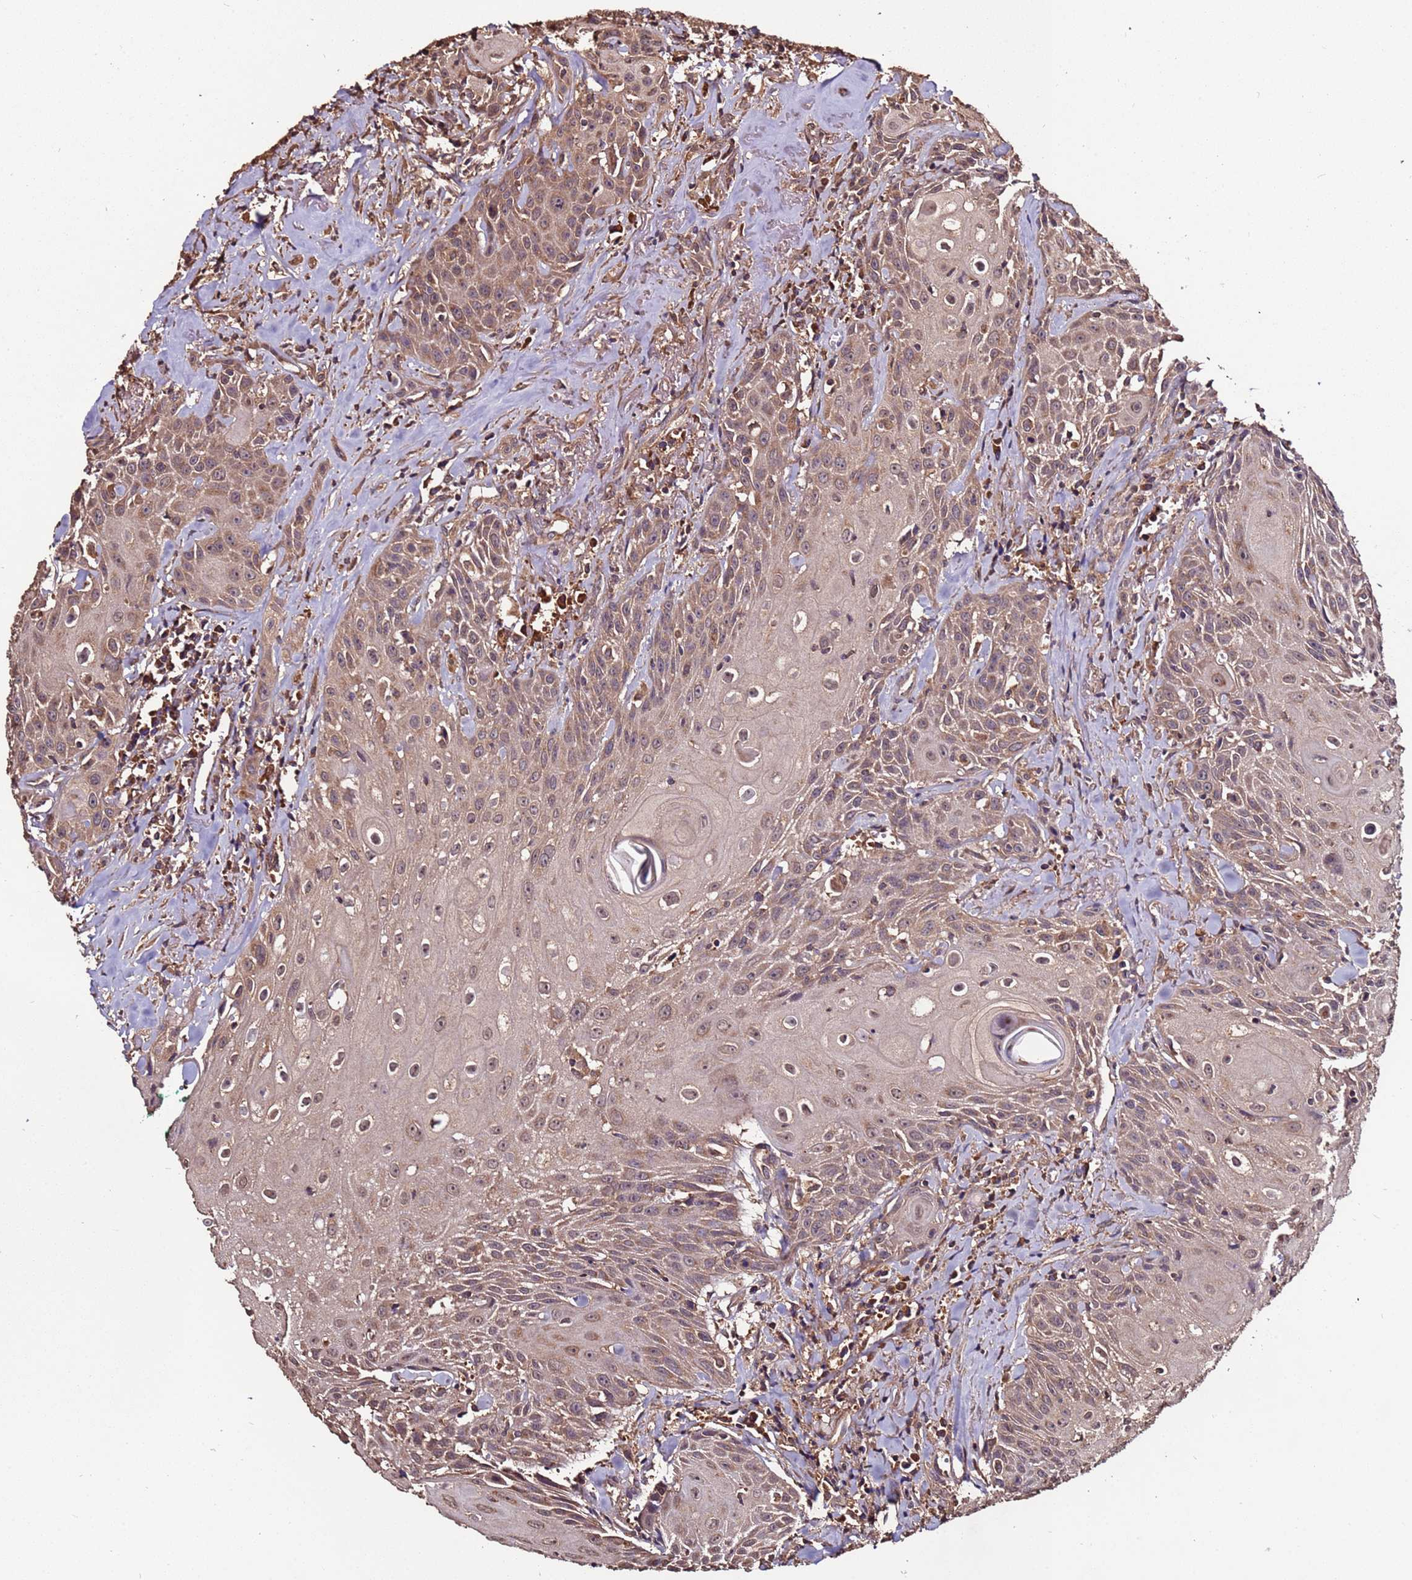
{"staining": {"intensity": "moderate", "quantity": ">75%", "location": "cytoplasmic/membranous"}, "tissue": "head and neck cancer", "cell_type": "Tumor cells", "image_type": "cancer", "snomed": [{"axis": "morphology", "description": "Squamous cell carcinoma, NOS"}, {"axis": "topography", "description": "Oral tissue"}, {"axis": "topography", "description": "Head-Neck"}], "caption": "Human squamous cell carcinoma (head and neck) stained for a protein (brown) shows moderate cytoplasmic/membranous positive staining in about >75% of tumor cells.", "gene": "RPS15A", "patient": {"sex": "female", "age": 82}}